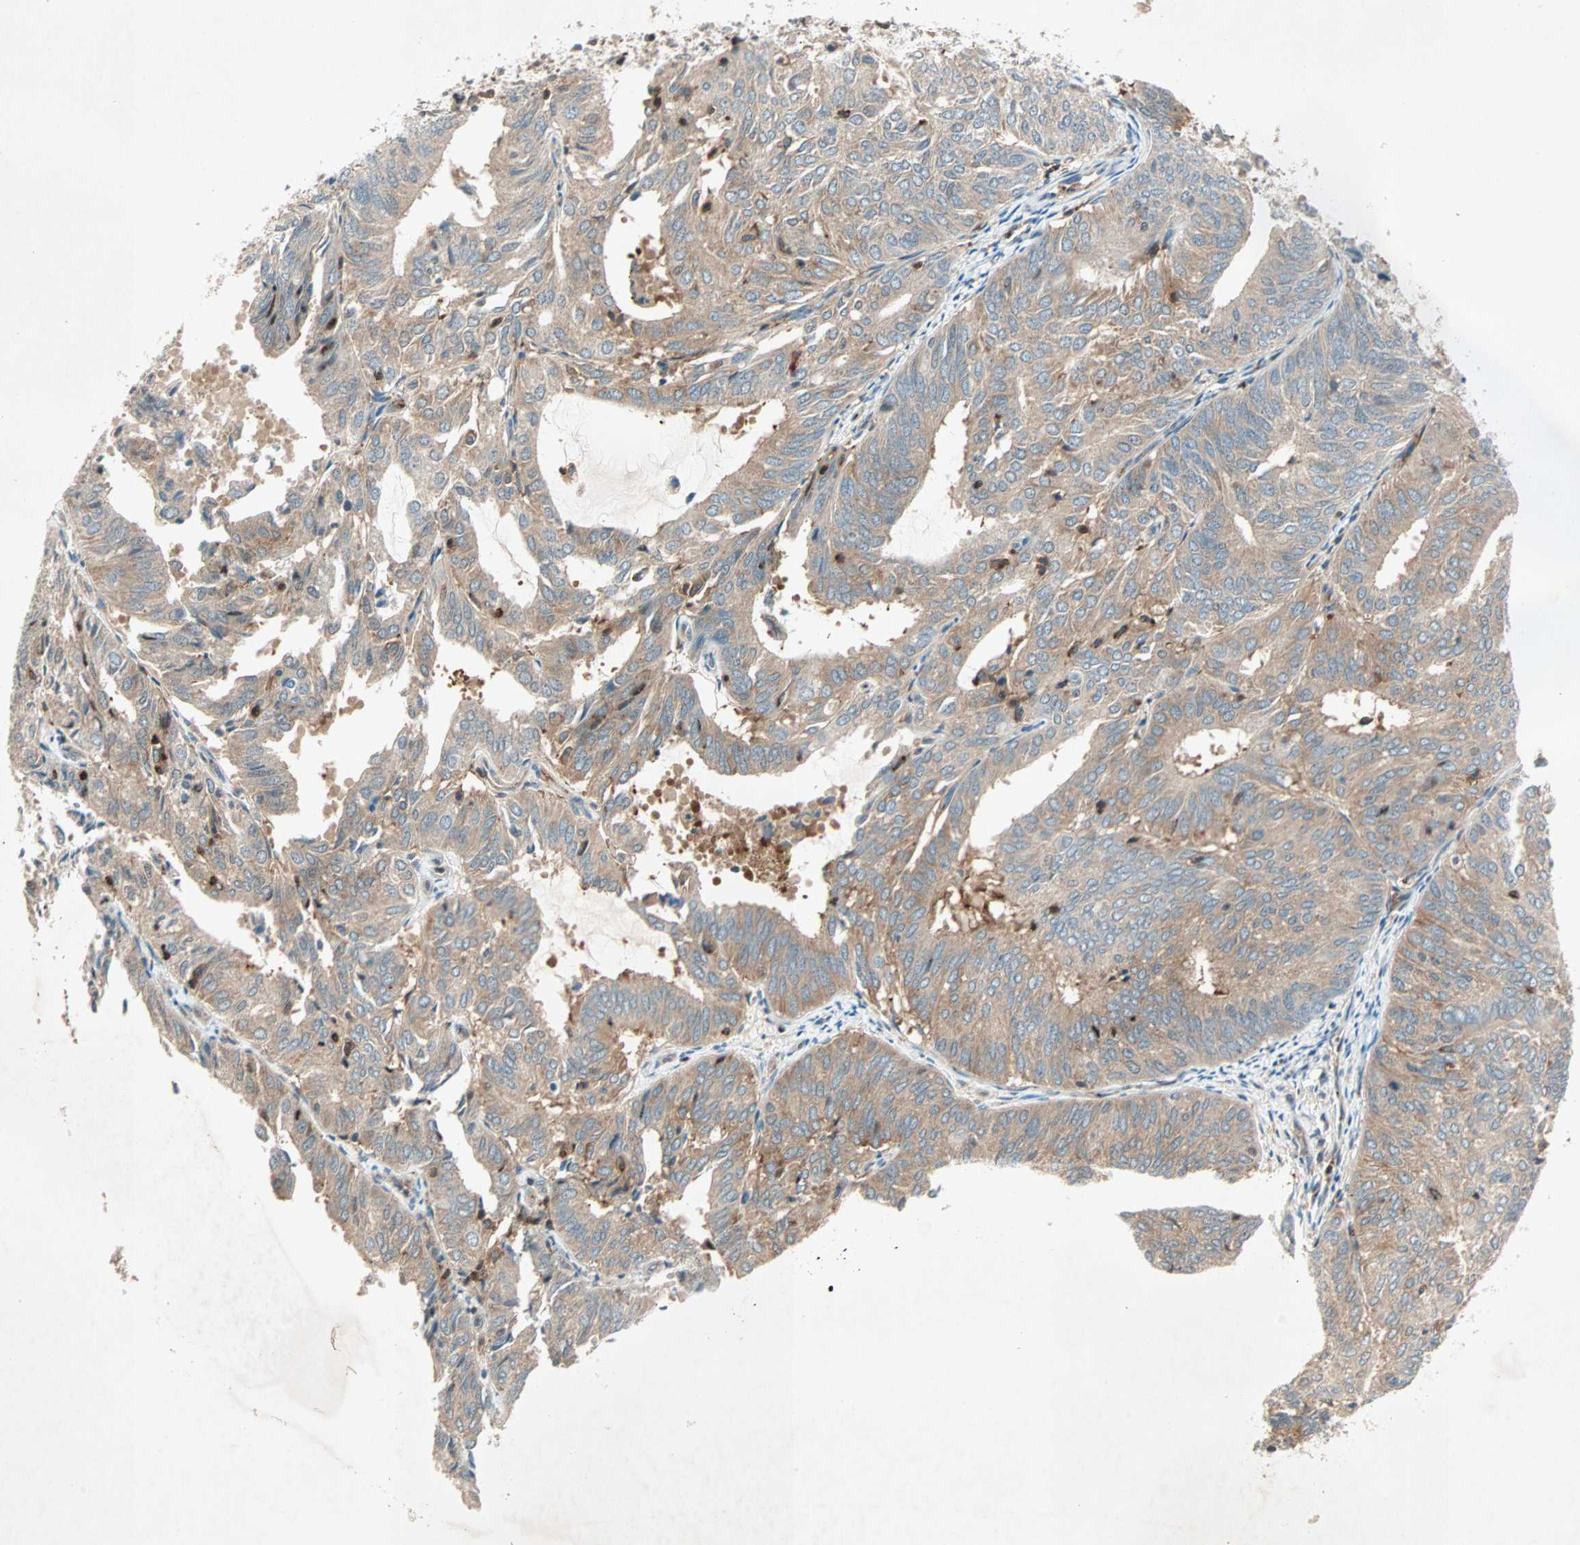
{"staining": {"intensity": "moderate", "quantity": ">75%", "location": "cytoplasmic/membranous"}, "tissue": "endometrial cancer", "cell_type": "Tumor cells", "image_type": "cancer", "snomed": [{"axis": "morphology", "description": "Adenocarcinoma, NOS"}, {"axis": "topography", "description": "Uterus"}], "caption": "Human adenocarcinoma (endometrial) stained for a protein (brown) reveals moderate cytoplasmic/membranous positive expression in approximately >75% of tumor cells.", "gene": "TEC", "patient": {"sex": "female", "age": 60}}